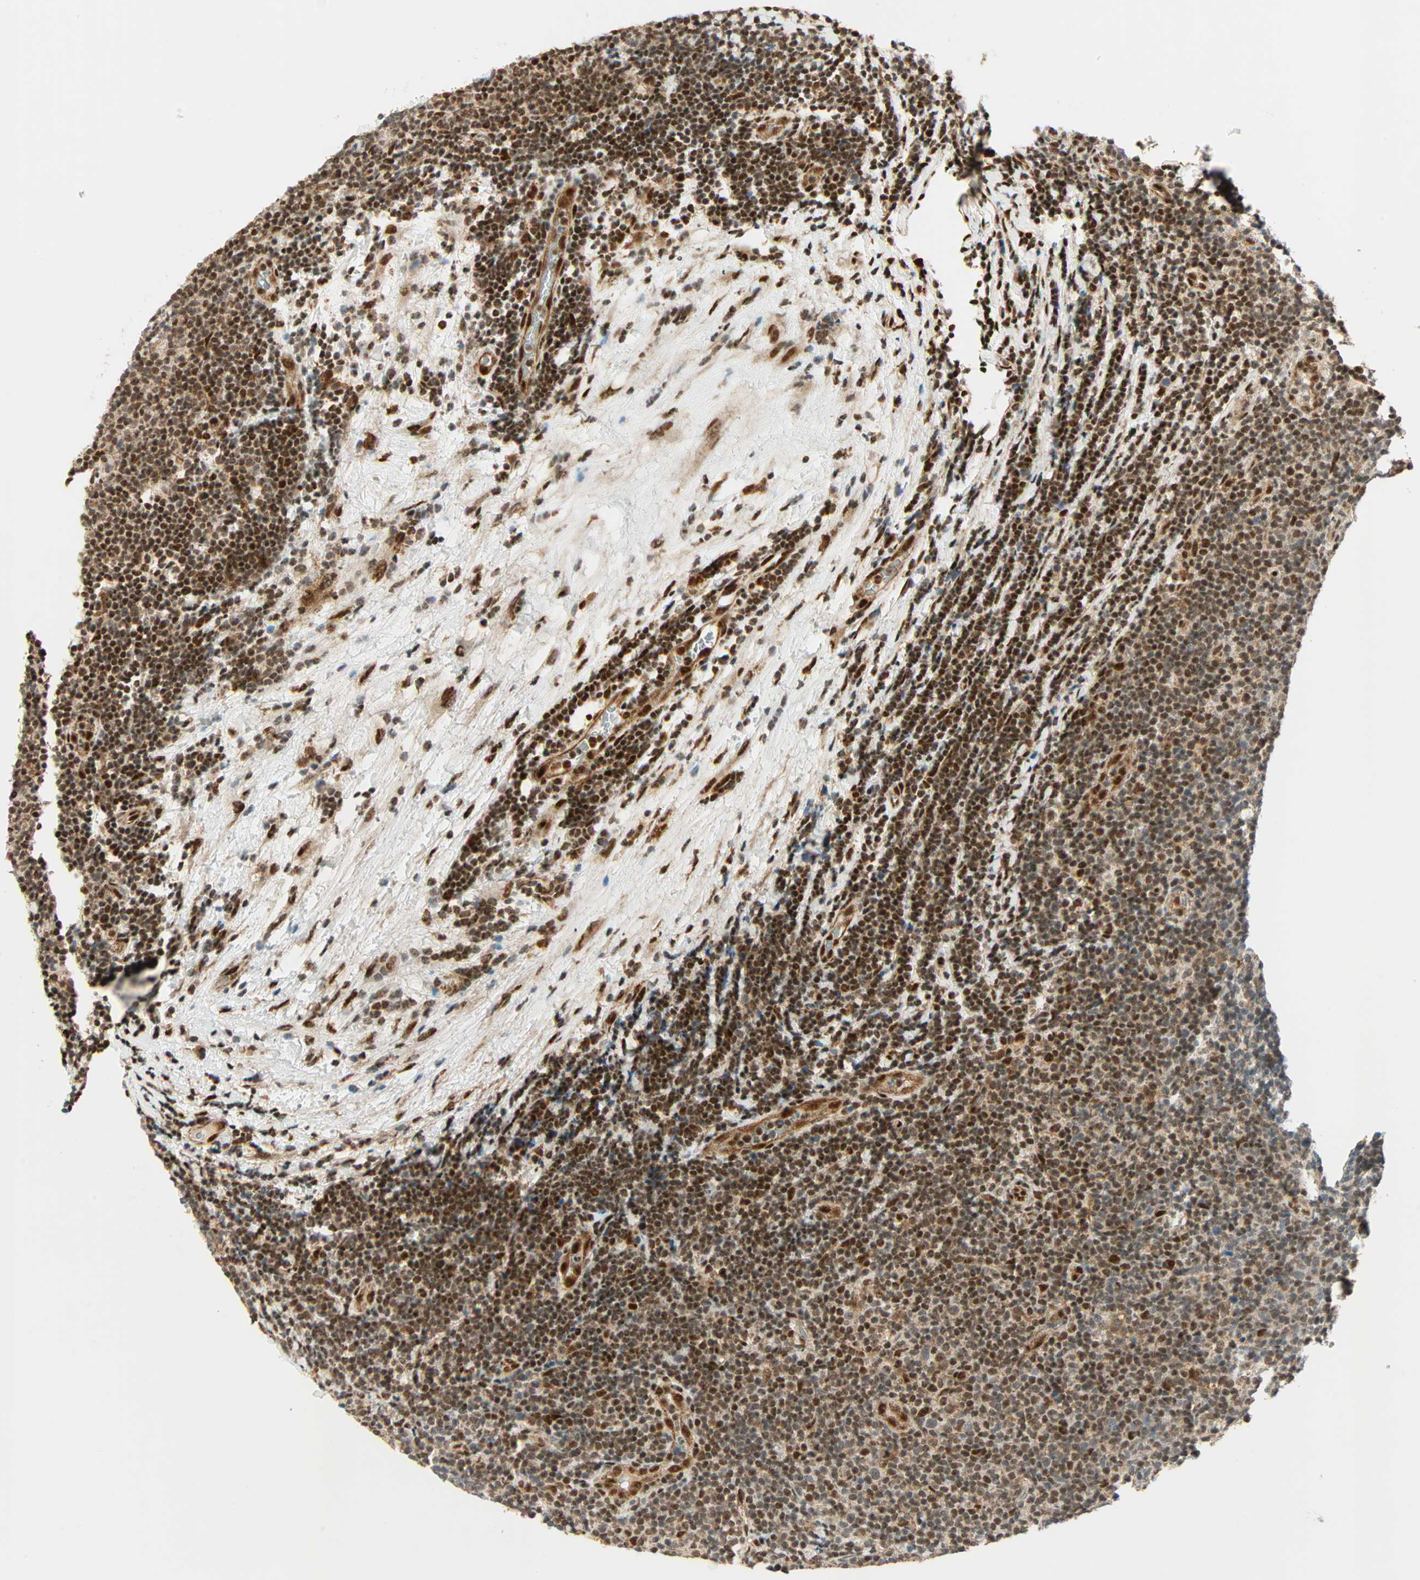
{"staining": {"intensity": "strong", "quantity": ">75%", "location": "cytoplasmic/membranous,nuclear"}, "tissue": "lymphoma", "cell_type": "Tumor cells", "image_type": "cancer", "snomed": [{"axis": "morphology", "description": "Malignant lymphoma, non-Hodgkin's type, Low grade"}, {"axis": "topography", "description": "Lymph node"}], "caption": "Protein expression analysis of low-grade malignant lymphoma, non-Hodgkin's type reveals strong cytoplasmic/membranous and nuclear positivity in about >75% of tumor cells.", "gene": "PNPLA6", "patient": {"sex": "male", "age": 83}}